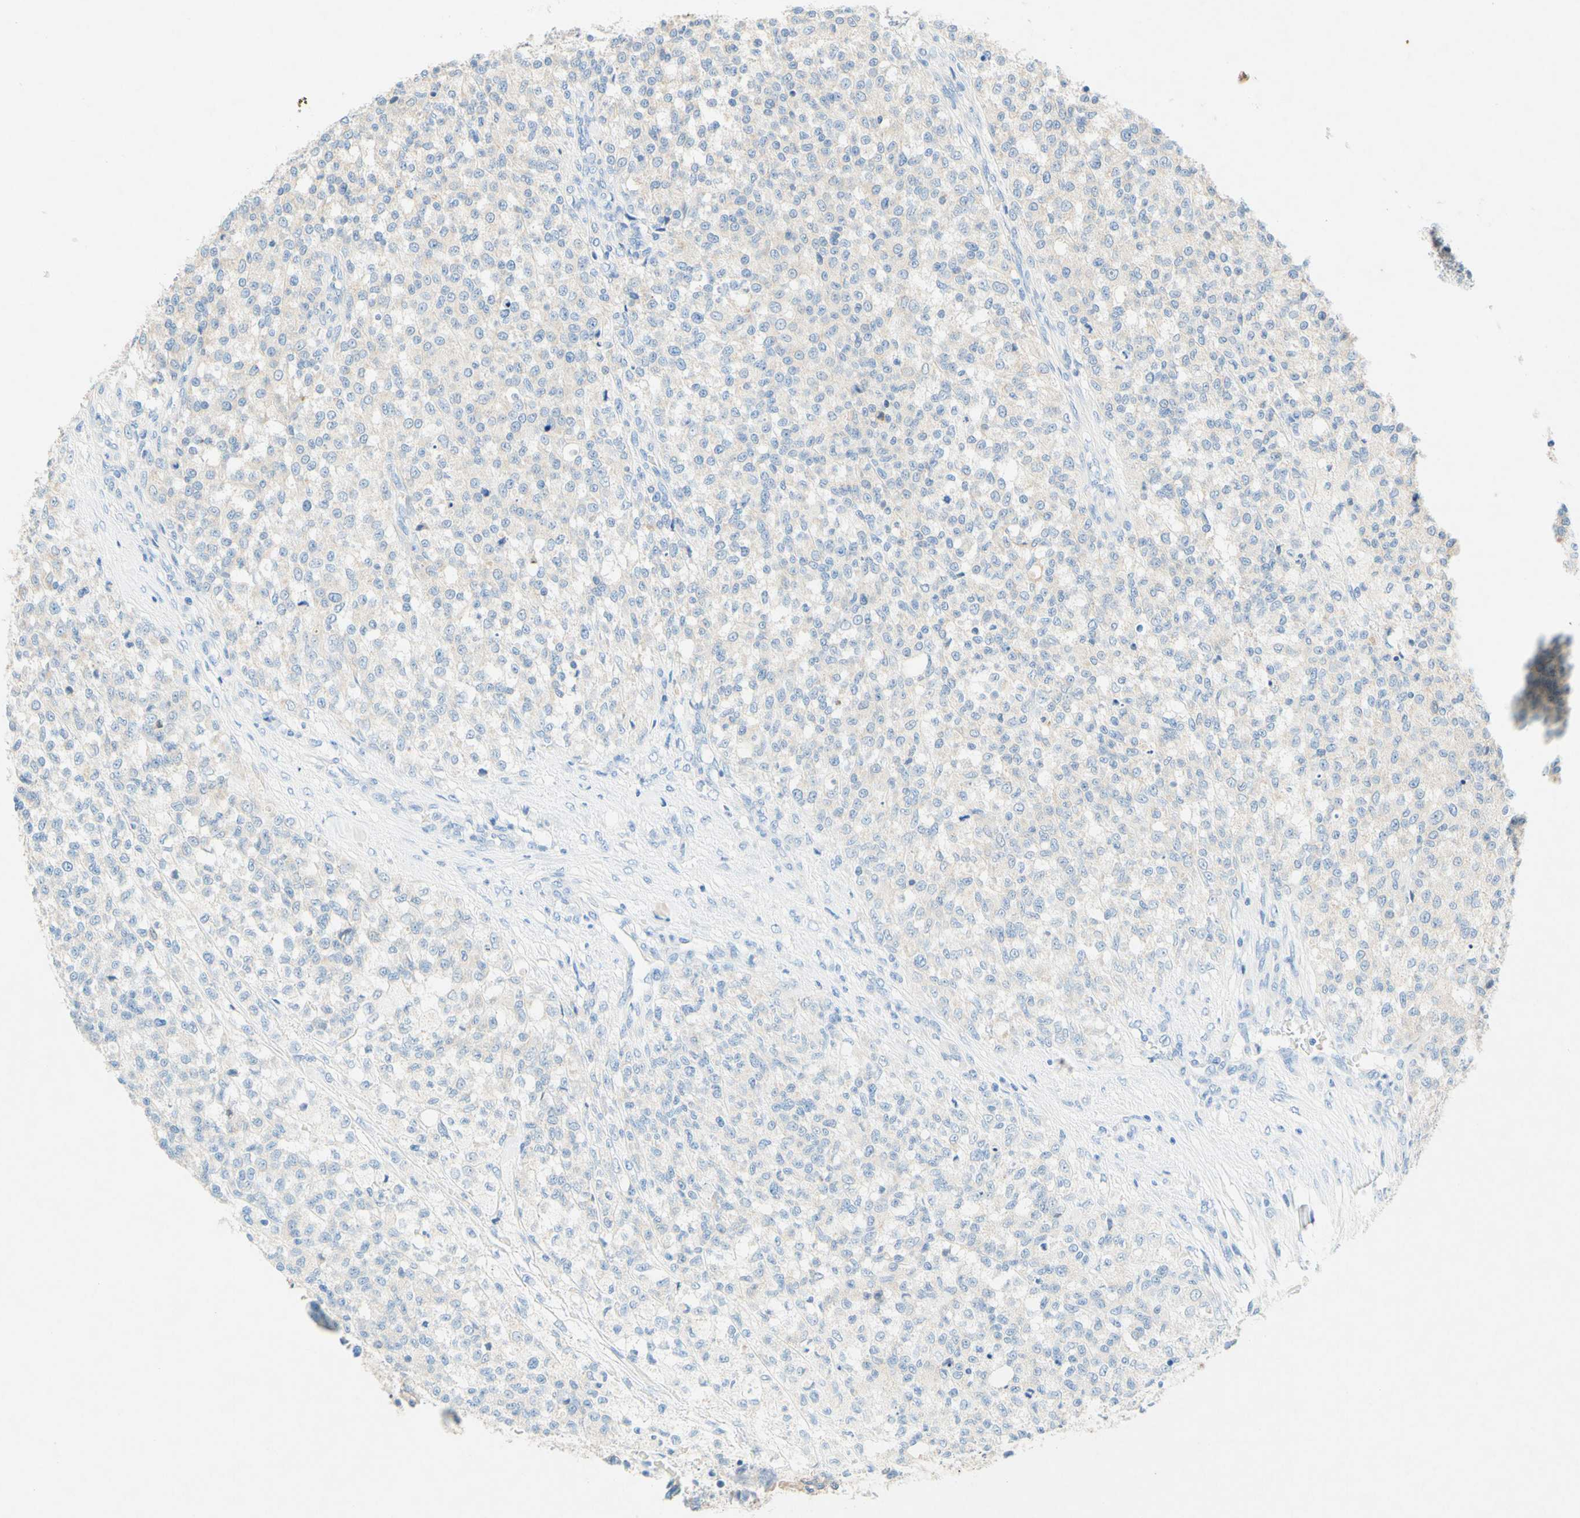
{"staining": {"intensity": "negative", "quantity": "none", "location": "none"}, "tissue": "testis cancer", "cell_type": "Tumor cells", "image_type": "cancer", "snomed": [{"axis": "morphology", "description": "Seminoma, NOS"}, {"axis": "topography", "description": "Testis"}], "caption": "Tumor cells show no significant staining in testis cancer.", "gene": "SLC46A1", "patient": {"sex": "male", "age": 59}}